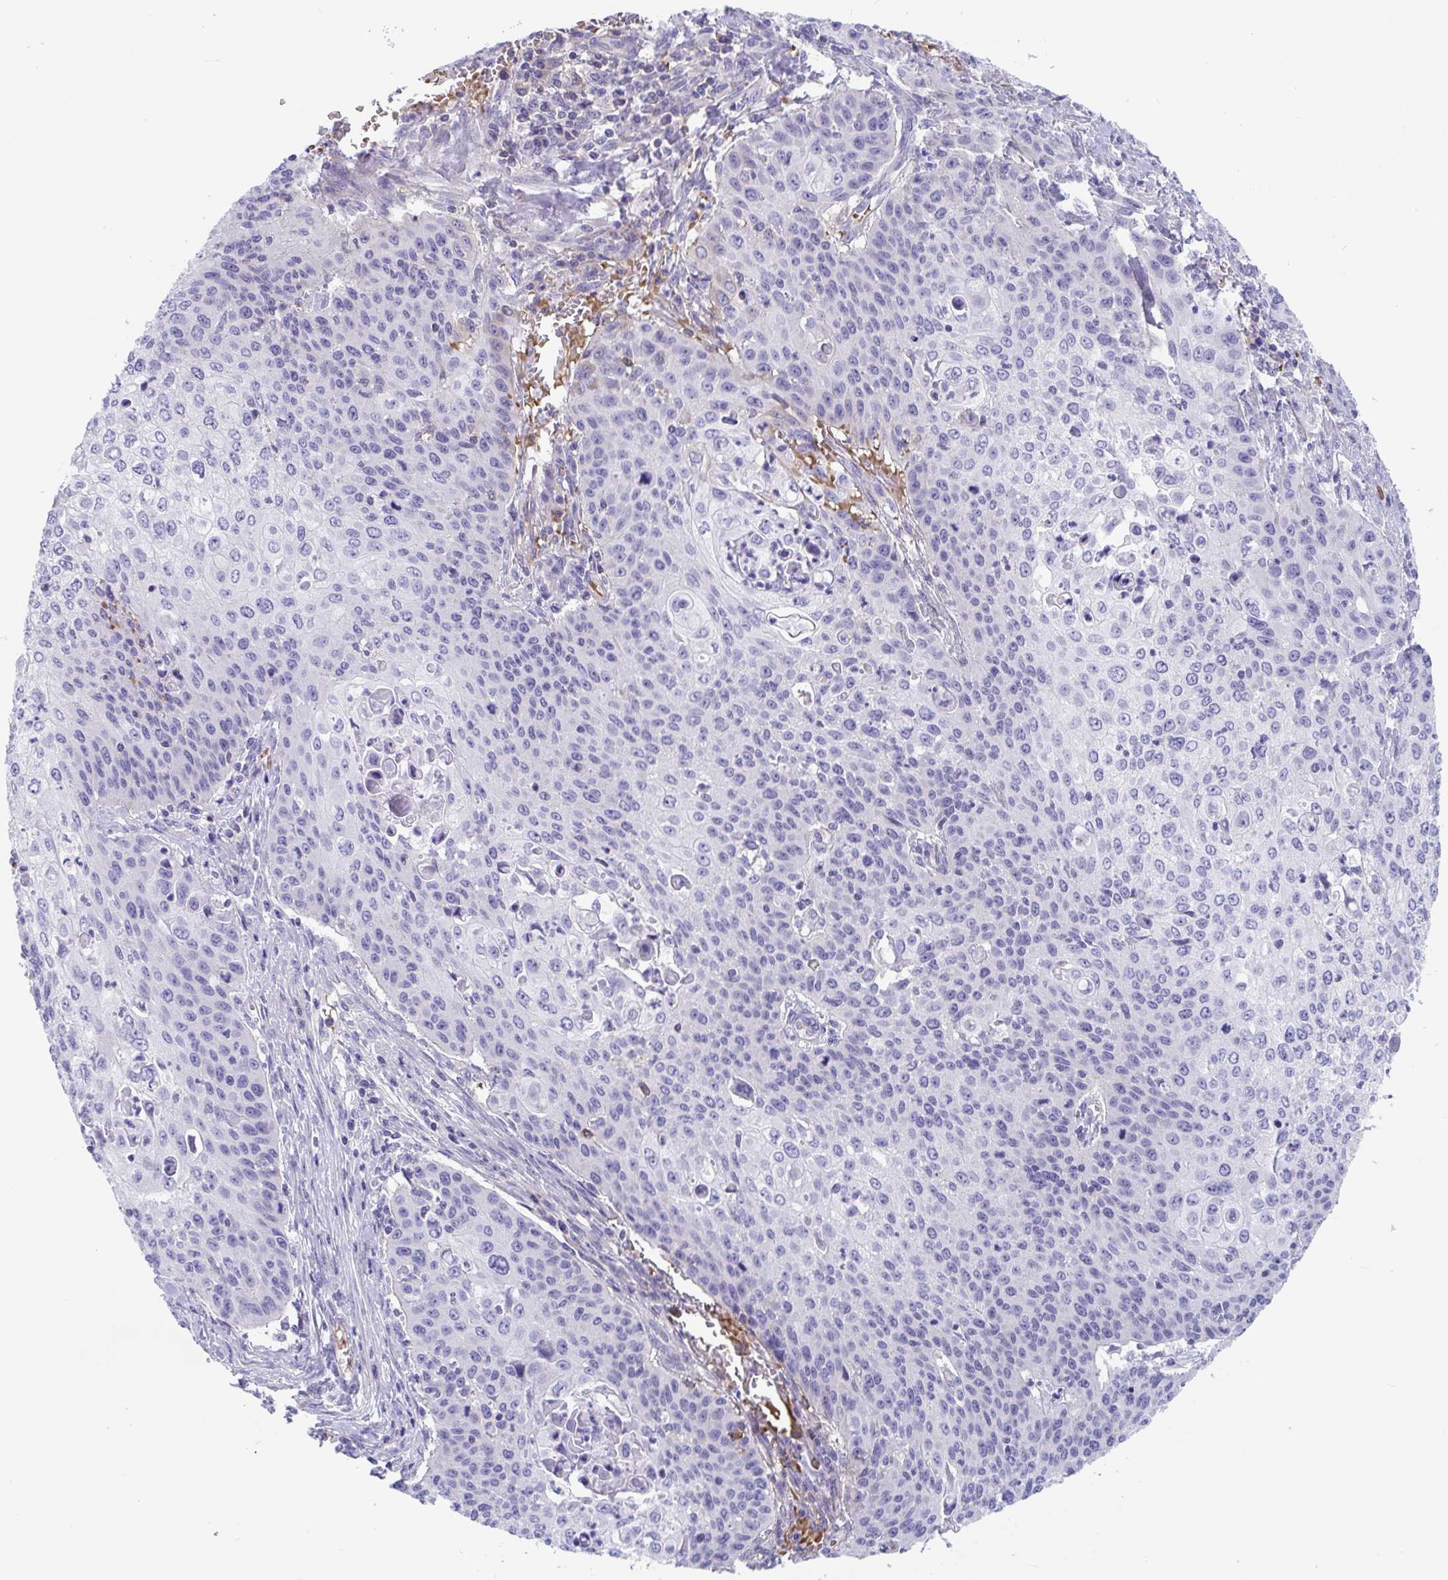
{"staining": {"intensity": "negative", "quantity": "none", "location": "none"}, "tissue": "cervical cancer", "cell_type": "Tumor cells", "image_type": "cancer", "snomed": [{"axis": "morphology", "description": "Squamous cell carcinoma, NOS"}, {"axis": "topography", "description": "Cervix"}], "caption": "This image is of cervical cancer (squamous cell carcinoma) stained with IHC to label a protein in brown with the nuclei are counter-stained blue. There is no positivity in tumor cells. (DAB immunohistochemistry (IHC) with hematoxylin counter stain).", "gene": "TTC30B", "patient": {"sex": "female", "age": 65}}